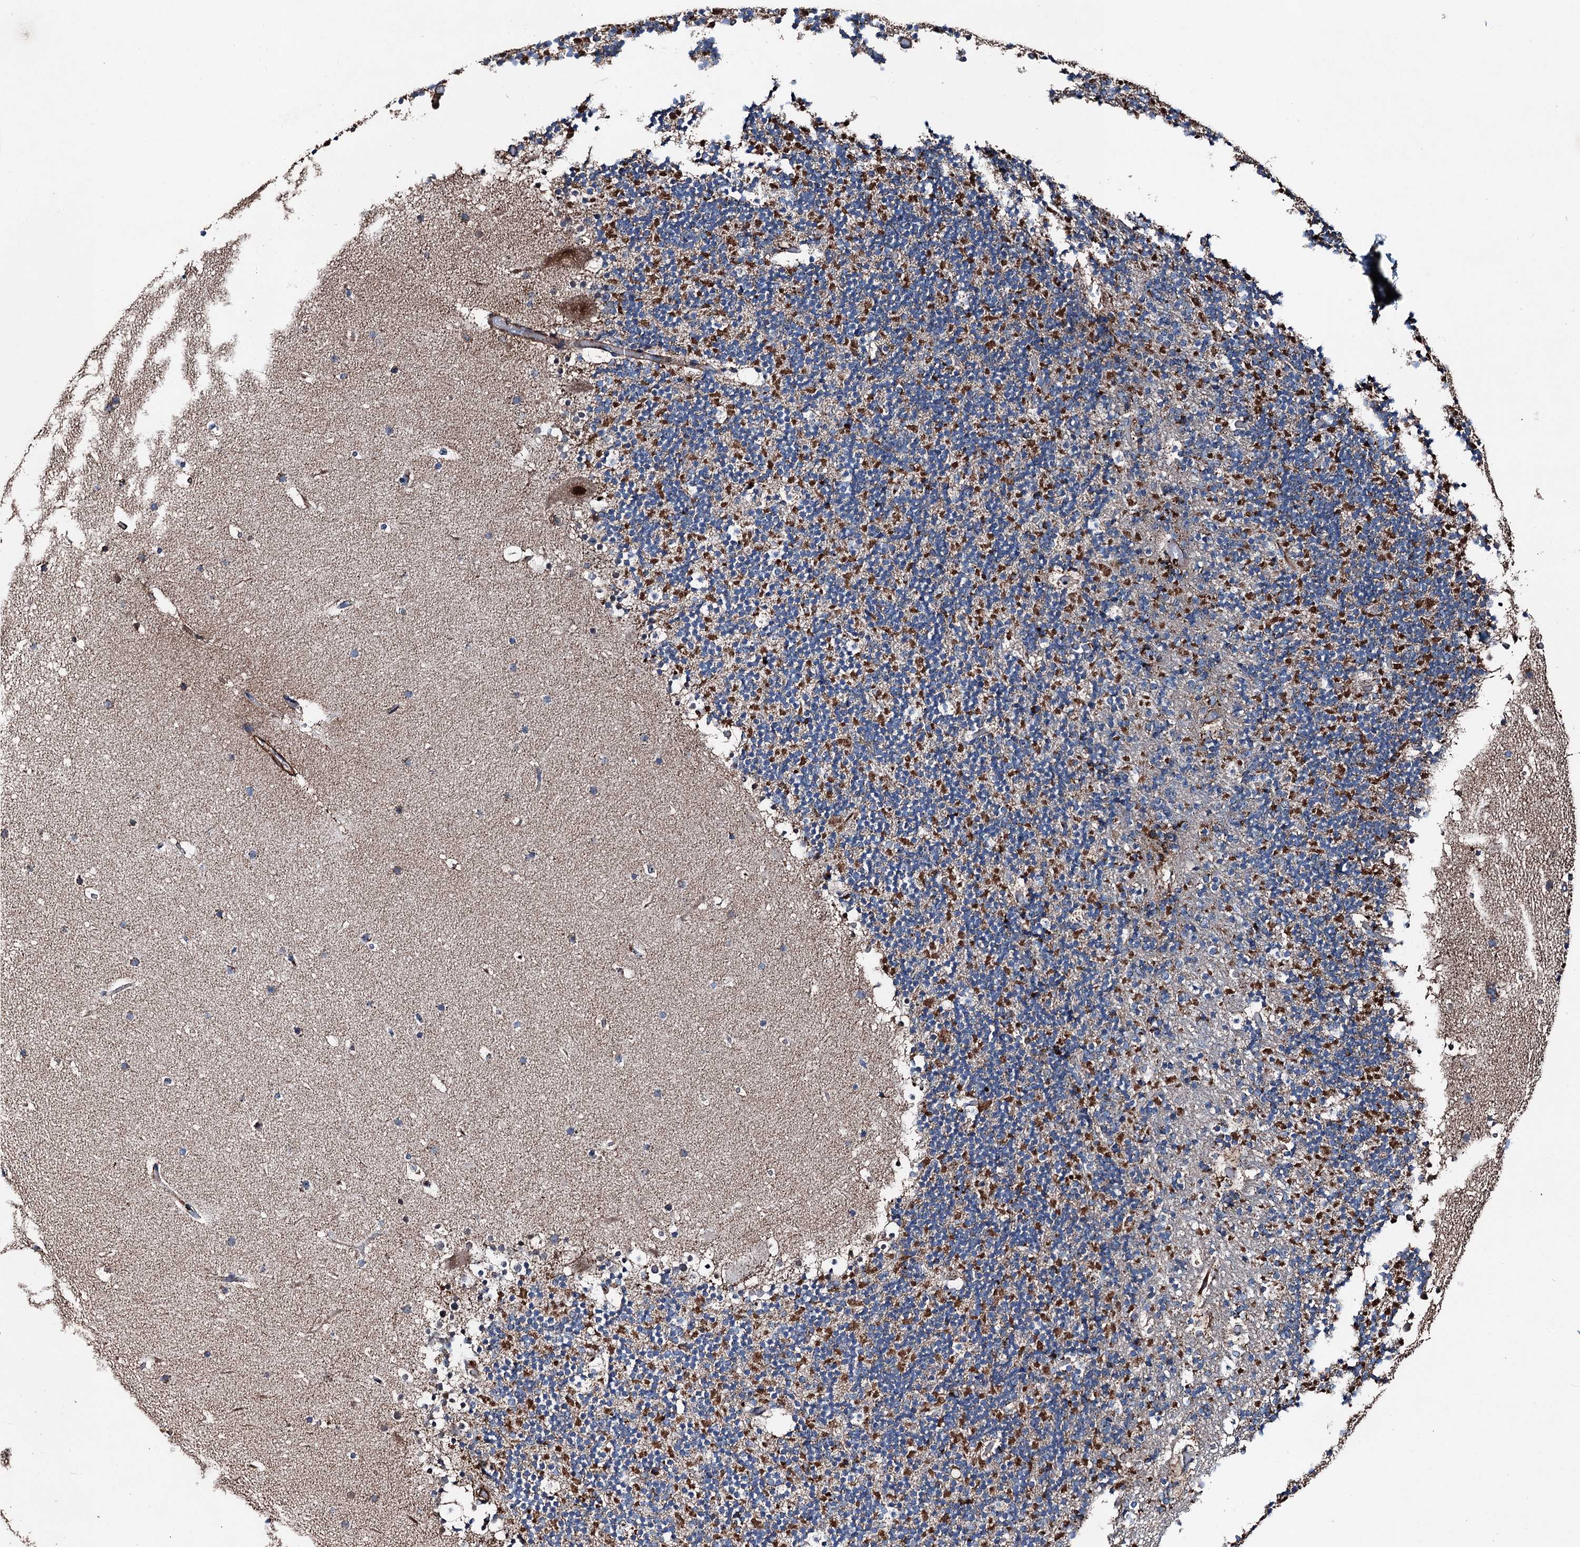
{"staining": {"intensity": "moderate", "quantity": "<25%", "location": "cytoplasmic/membranous"}, "tissue": "cerebellum", "cell_type": "Cells in granular layer", "image_type": "normal", "snomed": [{"axis": "morphology", "description": "Normal tissue, NOS"}, {"axis": "topography", "description": "Cerebellum"}], "caption": "Cells in granular layer reveal low levels of moderate cytoplasmic/membranous staining in about <25% of cells in benign cerebellum. Nuclei are stained in blue.", "gene": "DDIAS", "patient": {"sex": "male", "age": 57}}